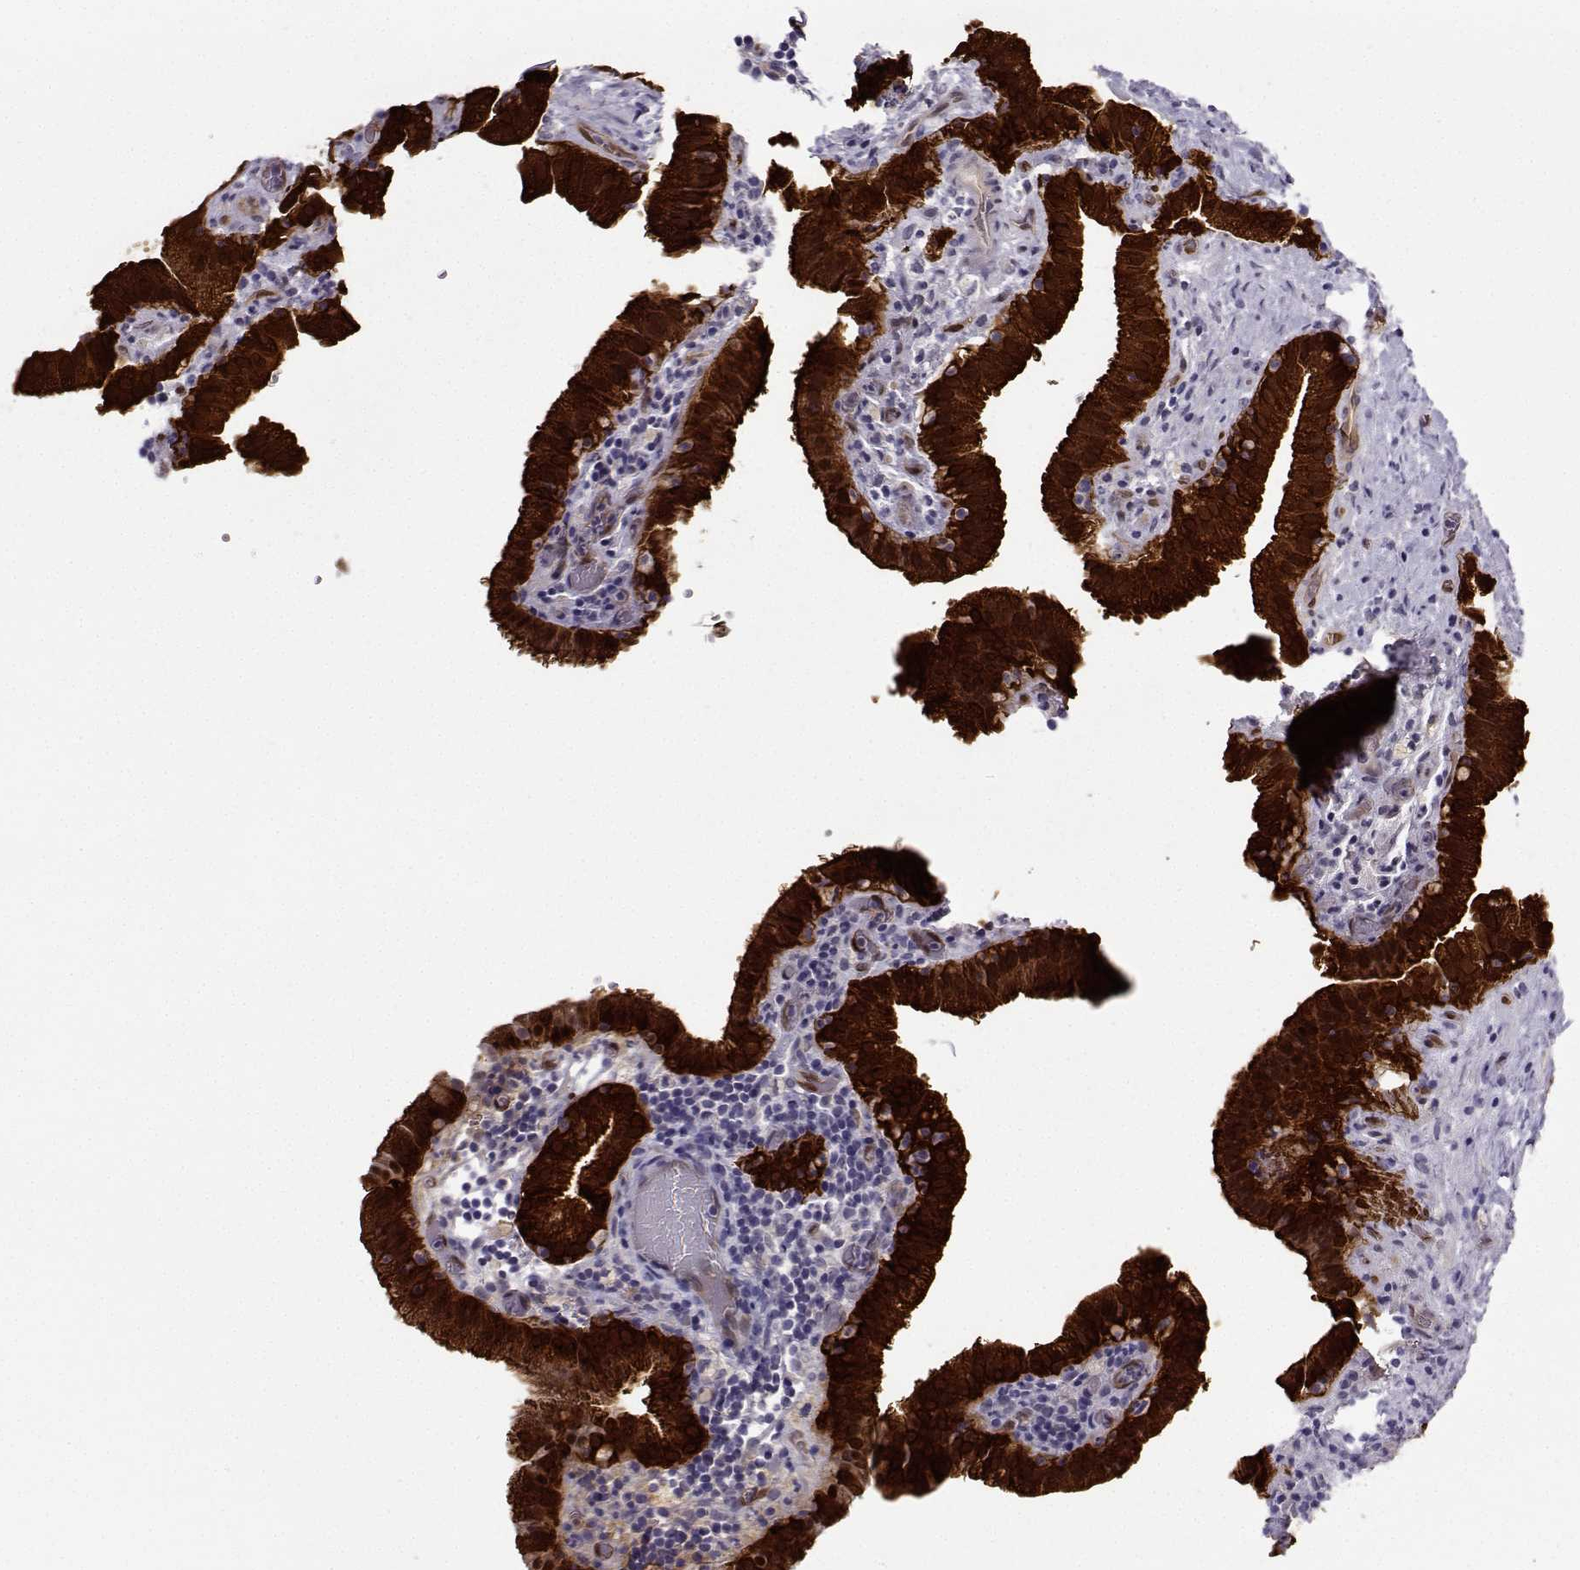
{"staining": {"intensity": "strong", "quantity": ">75%", "location": "cytoplasmic/membranous"}, "tissue": "gallbladder", "cell_type": "Glandular cells", "image_type": "normal", "snomed": [{"axis": "morphology", "description": "Normal tissue, NOS"}, {"axis": "topography", "description": "Gallbladder"}], "caption": "IHC of unremarkable human gallbladder displays high levels of strong cytoplasmic/membranous expression in approximately >75% of glandular cells. (DAB IHC with brightfield microscopy, high magnification).", "gene": "NQO1", "patient": {"sex": "male", "age": 62}}